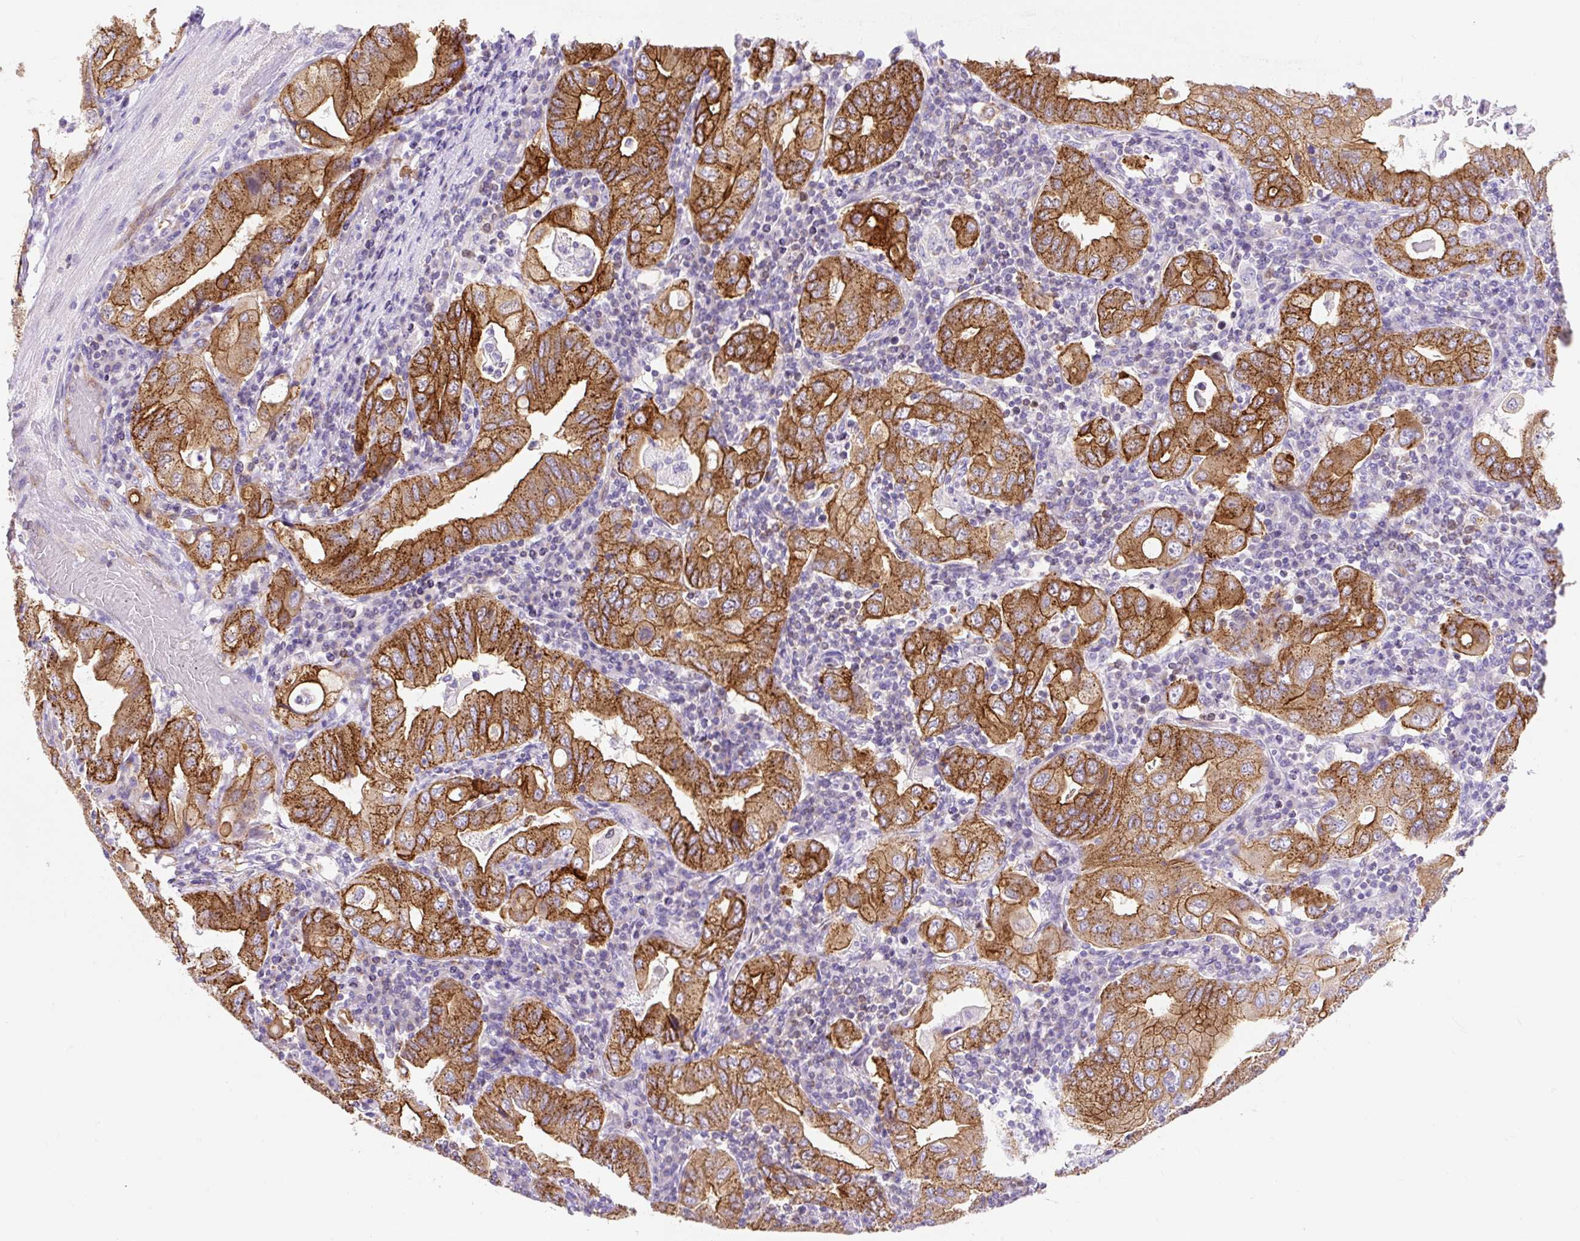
{"staining": {"intensity": "strong", "quantity": ">75%", "location": "cytoplasmic/membranous"}, "tissue": "stomach cancer", "cell_type": "Tumor cells", "image_type": "cancer", "snomed": [{"axis": "morphology", "description": "Normal tissue, NOS"}, {"axis": "morphology", "description": "Adenocarcinoma, NOS"}, {"axis": "topography", "description": "Esophagus"}, {"axis": "topography", "description": "Stomach, upper"}, {"axis": "topography", "description": "Peripheral nerve tissue"}], "caption": "Tumor cells exhibit high levels of strong cytoplasmic/membranous expression in about >75% of cells in stomach adenocarcinoma.", "gene": "HIP1R", "patient": {"sex": "male", "age": 62}}